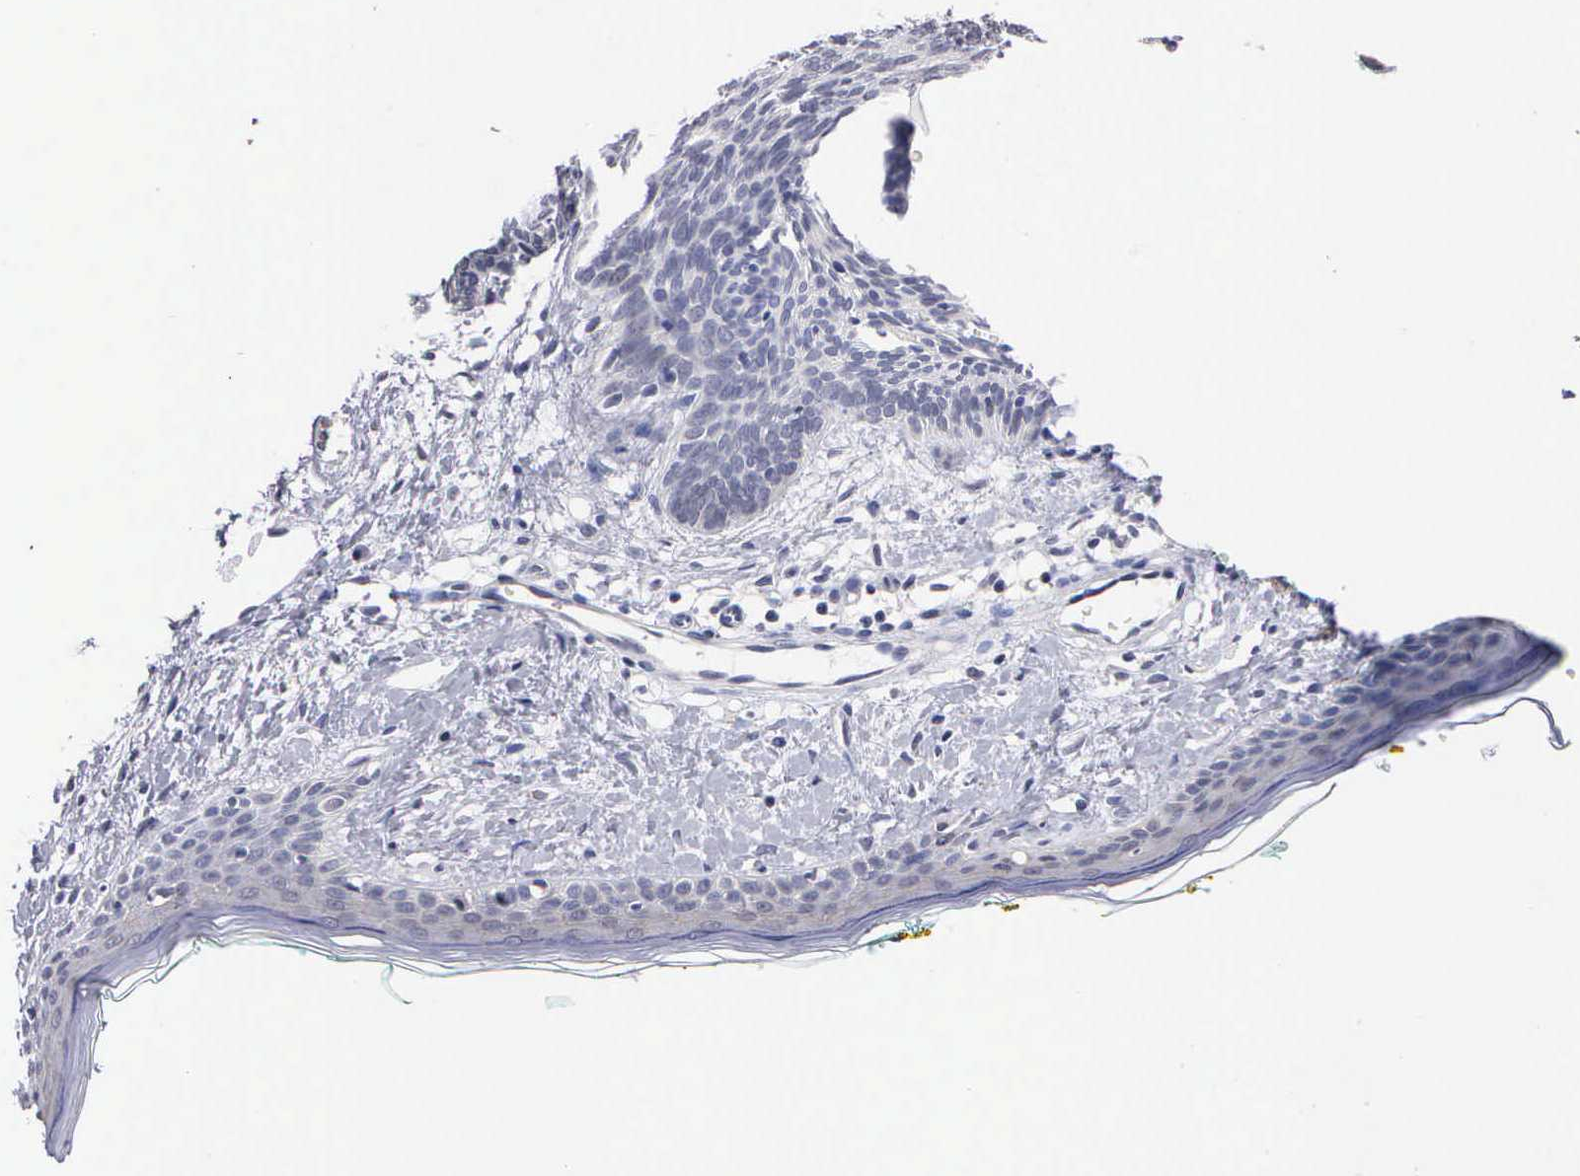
{"staining": {"intensity": "negative", "quantity": "none", "location": "none"}, "tissue": "skin cancer", "cell_type": "Tumor cells", "image_type": "cancer", "snomed": [{"axis": "morphology", "description": "Basal cell carcinoma"}, {"axis": "topography", "description": "Skin"}], "caption": "Immunohistochemistry histopathology image of basal cell carcinoma (skin) stained for a protein (brown), which reveals no expression in tumor cells.", "gene": "KDM6A", "patient": {"sex": "female", "age": 81}}